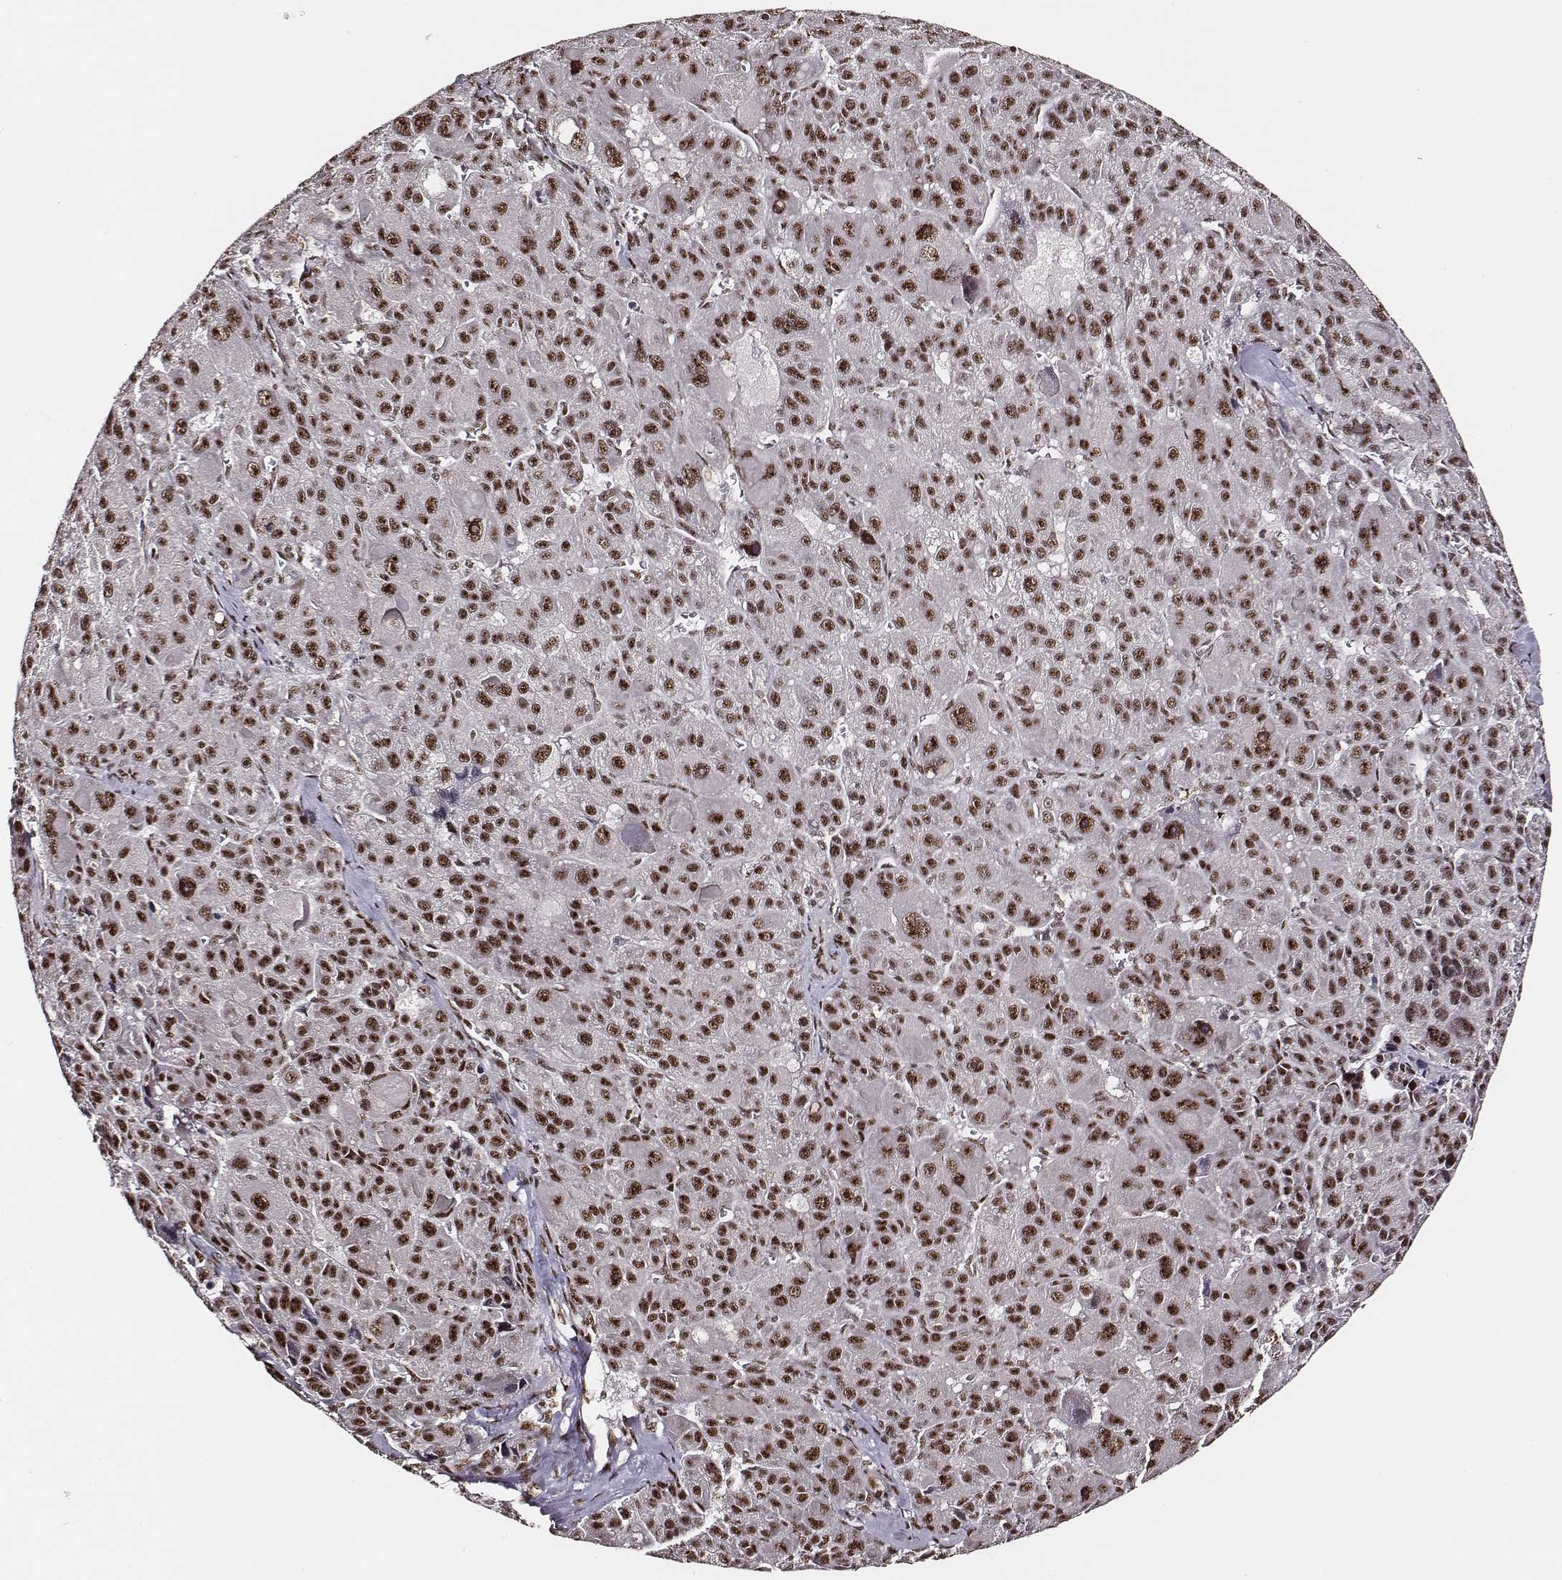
{"staining": {"intensity": "strong", "quantity": ">75%", "location": "nuclear"}, "tissue": "liver cancer", "cell_type": "Tumor cells", "image_type": "cancer", "snomed": [{"axis": "morphology", "description": "Carcinoma, Hepatocellular, NOS"}, {"axis": "topography", "description": "Liver"}], "caption": "Liver cancer stained with immunohistochemistry (IHC) shows strong nuclear staining in about >75% of tumor cells.", "gene": "PPARA", "patient": {"sex": "male", "age": 76}}